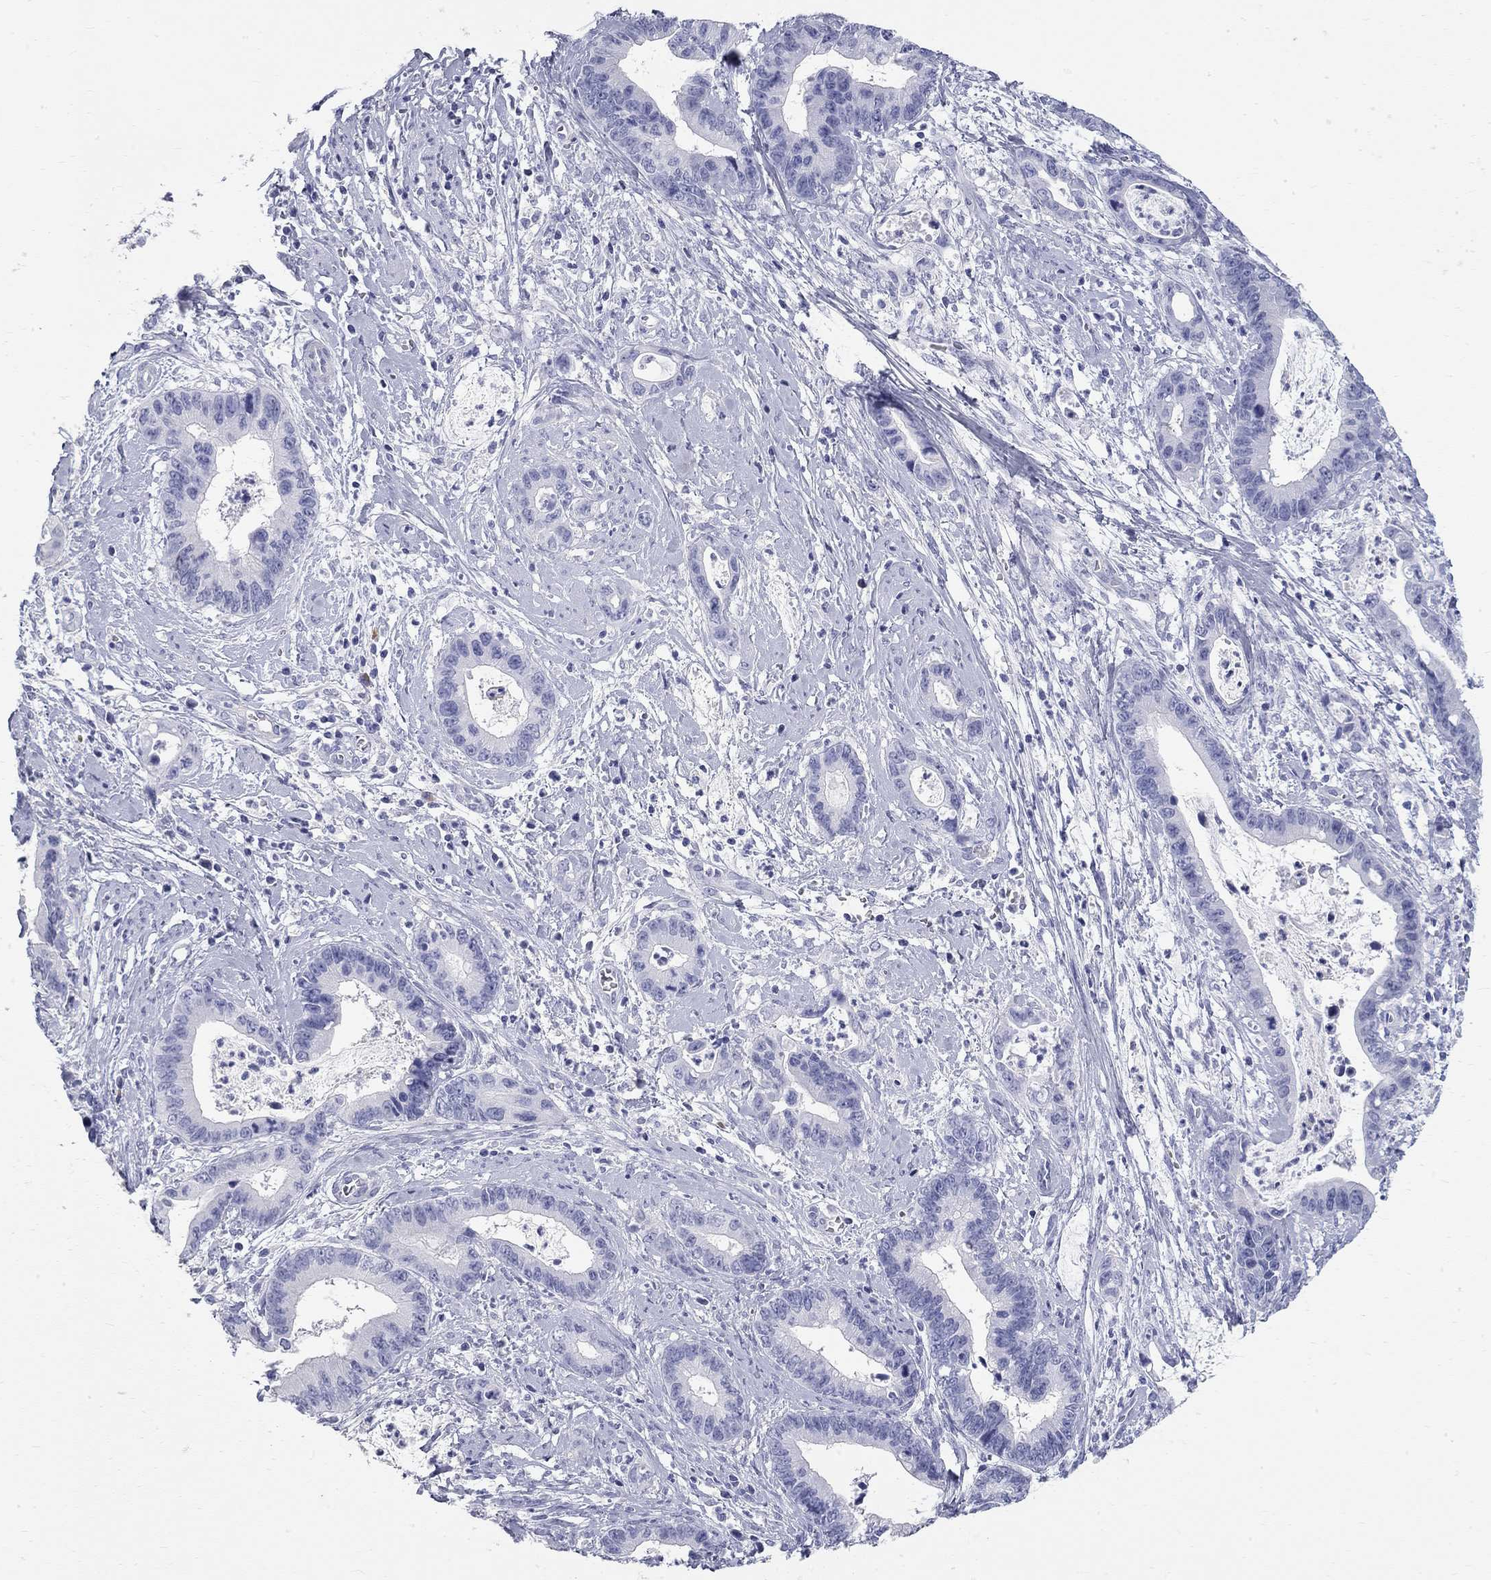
{"staining": {"intensity": "negative", "quantity": "none", "location": "none"}, "tissue": "cervical cancer", "cell_type": "Tumor cells", "image_type": "cancer", "snomed": [{"axis": "morphology", "description": "Adenocarcinoma, NOS"}, {"axis": "topography", "description": "Cervix"}], "caption": "A high-resolution micrograph shows immunohistochemistry staining of cervical cancer, which shows no significant staining in tumor cells.", "gene": "PHOX2B", "patient": {"sex": "female", "age": 44}}